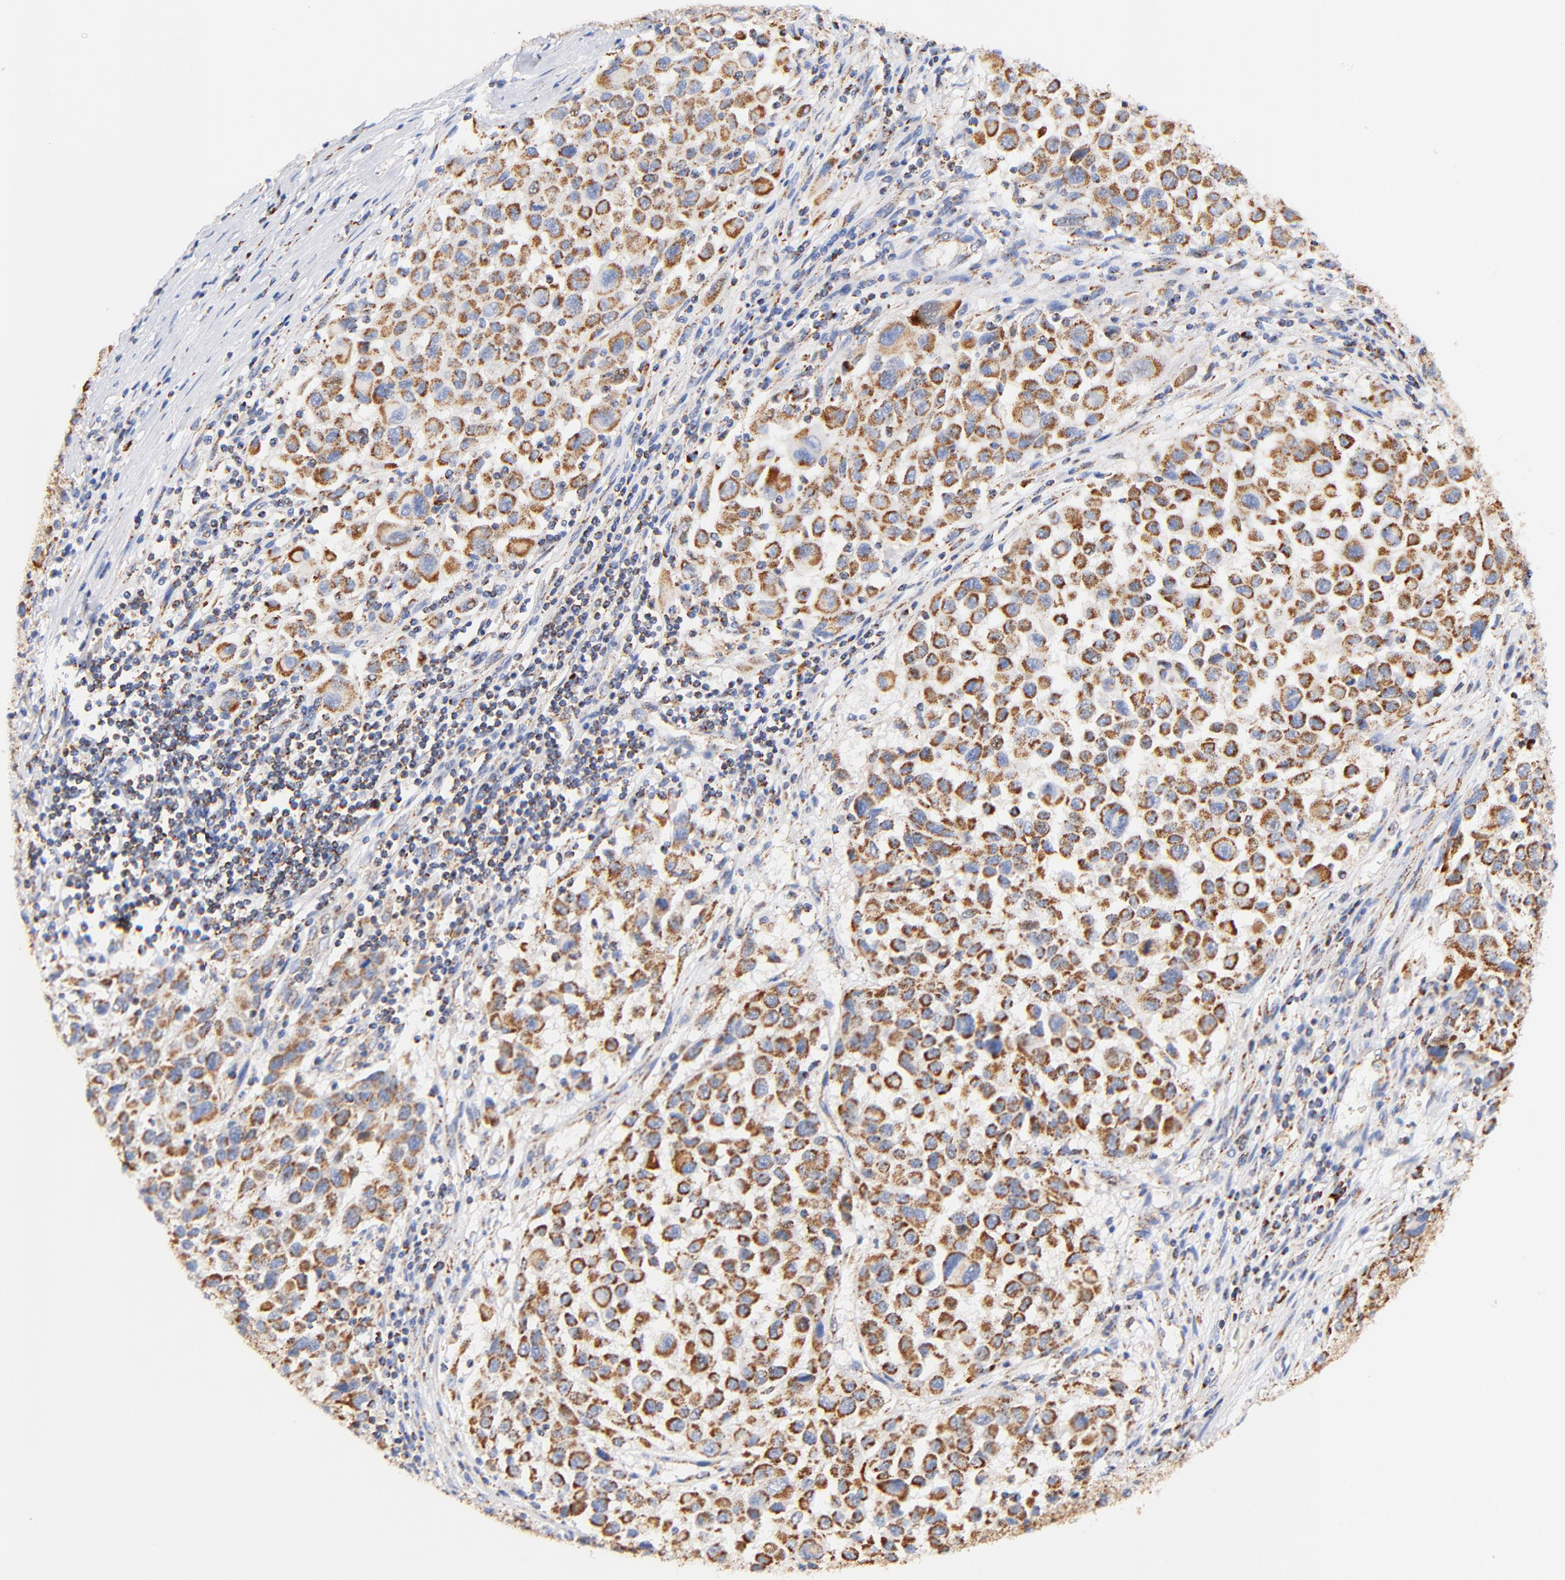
{"staining": {"intensity": "moderate", "quantity": ">75%", "location": "cytoplasmic/membranous"}, "tissue": "melanoma", "cell_type": "Tumor cells", "image_type": "cancer", "snomed": [{"axis": "morphology", "description": "Malignant melanoma, Metastatic site"}, {"axis": "topography", "description": "Lymph node"}], "caption": "Malignant melanoma (metastatic site) was stained to show a protein in brown. There is medium levels of moderate cytoplasmic/membranous positivity in about >75% of tumor cells. (brown staining indicates protein expression, while blue staining denotes nuclei).", "gene": "ATP5F1D", "patient": {"sex": "male", "age": 61}}